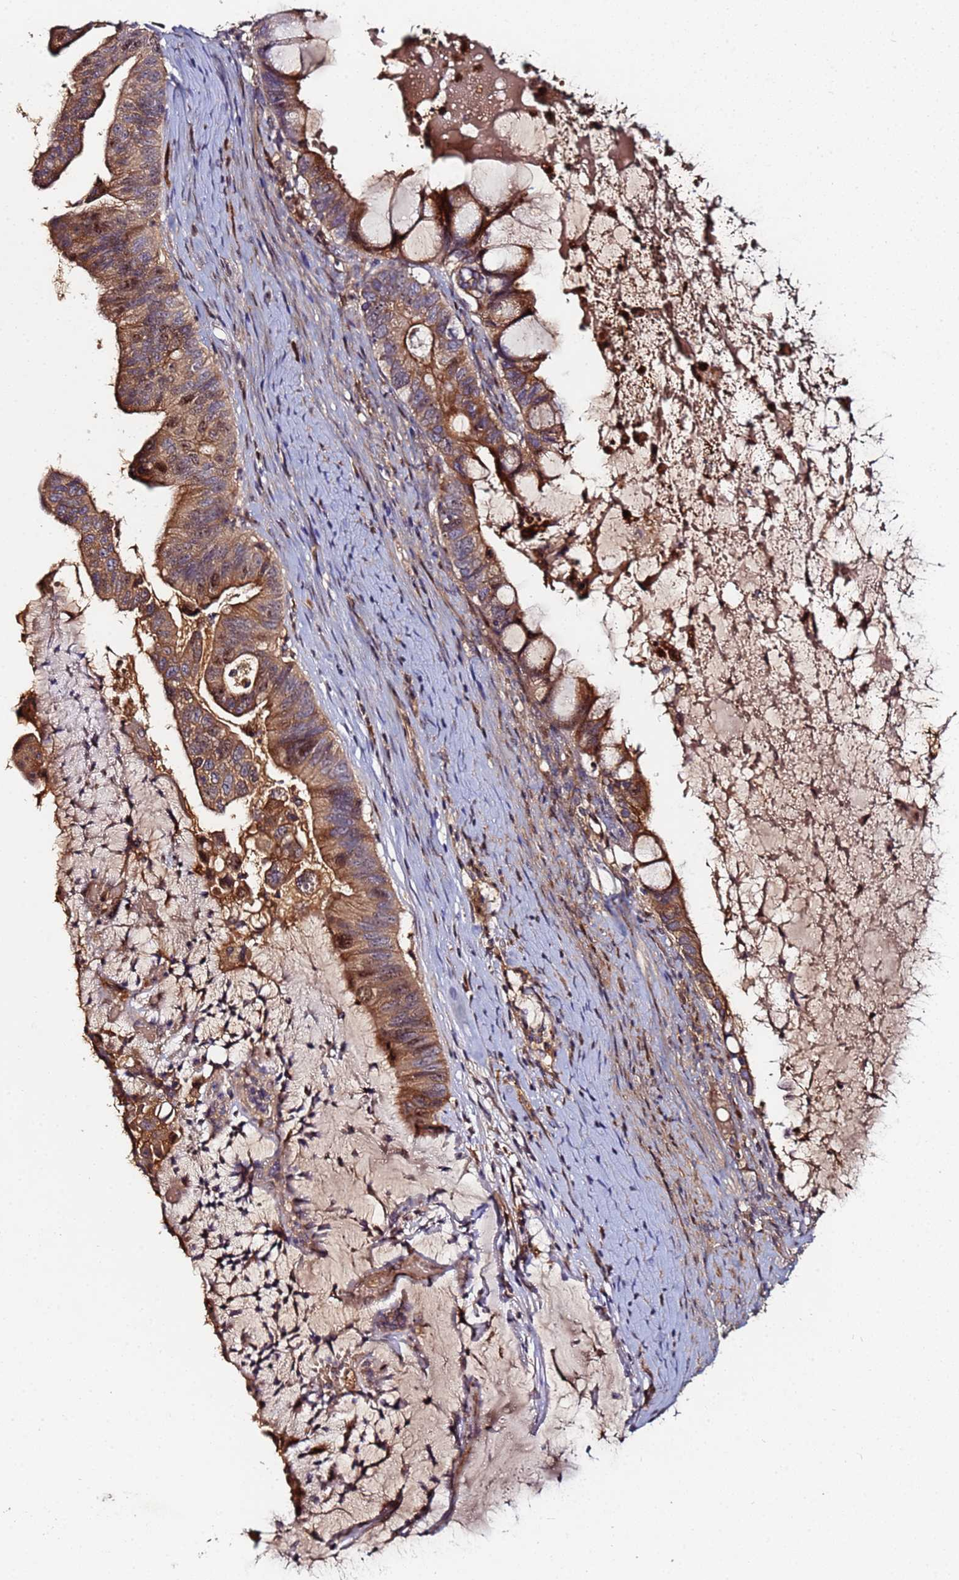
{"staining": {"intensity": "moderate", "quantity": ">75%", "location": "cytoplasmic/membranous,nuclear"}, "tissue": "ovarian cancer", "cell_type": "Tumor cells", "image_type": "cancer", "snomed": [{"axis": "morphology", "description": "Cystadenocarcinoma, mucinous, NOS"}, {"axis": "topography", "description": "Ovary"}], "caption": "Ovarian cancer (mucinous cystadenocarcinoma) tissue demonstrates moderate cytoplasmic/membranous and nuclear staining in approximately >75% of tumor cells, visualized by immunohistochemistry.", "gene": "OSER1", "patient": {"sex": "female", "age": 61}}